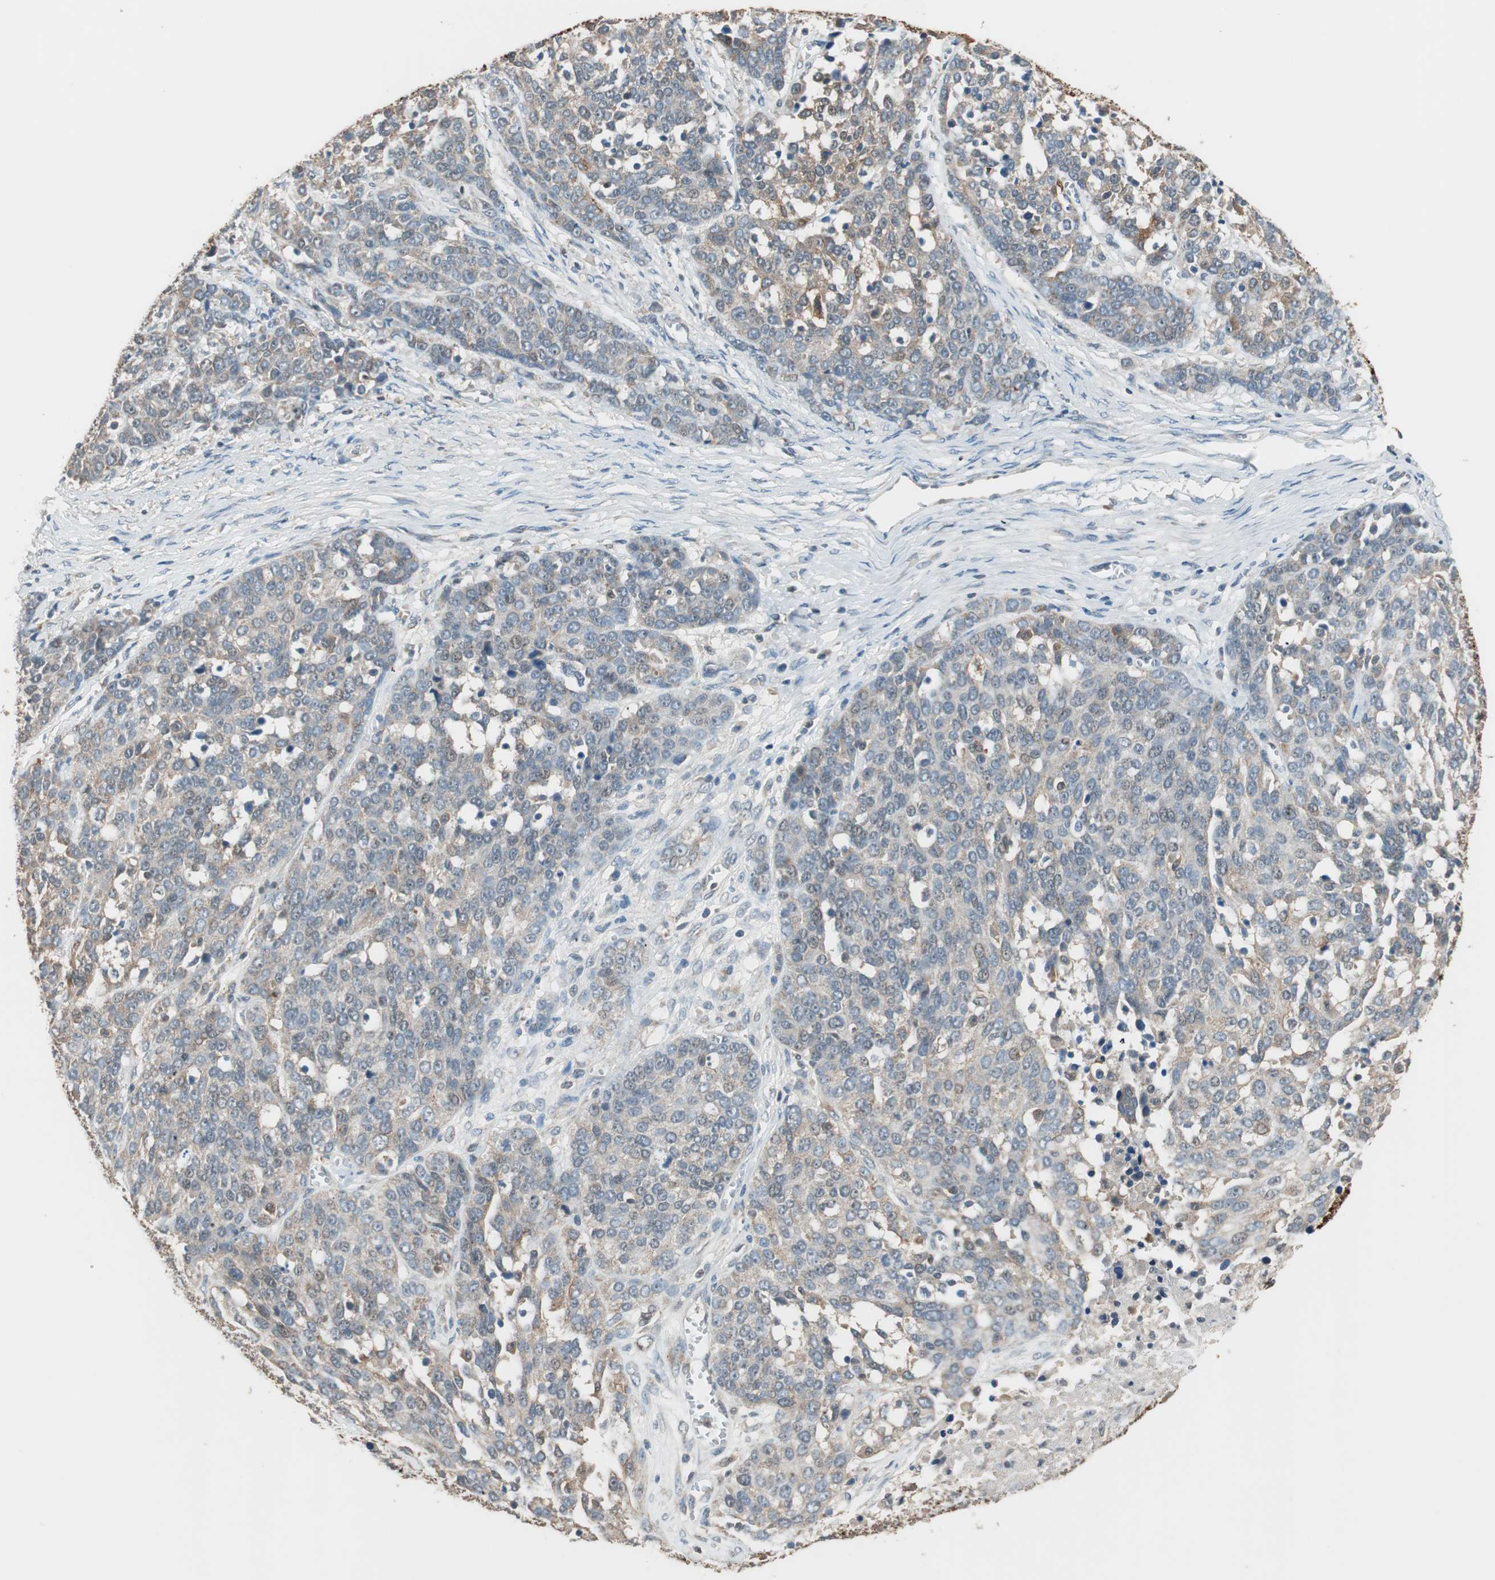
{"staining": {"intensity": "weak", "quantity": "<25%", "location": "cytoplasmic/membranous"}, "tissue": "ovarian cancer", "cell_type": "Tumor cells", "image_type": "cancer", "snomed": [{"axis": "morphology", "description": "Cystadenocarcinoma, serous, NOS"}, {"axis": "topography", "description": "Ovary"}], "caption": "An immunohistochemistry (IHC) photomicrograph of serous cystadenocarcinoma (ovarian) is shown. There is no staining in tumor cells of serous cystadenocarcinoma (ovarian).", "gene": "TRIM21", "patient": {"sex": "female", "age": 44}}